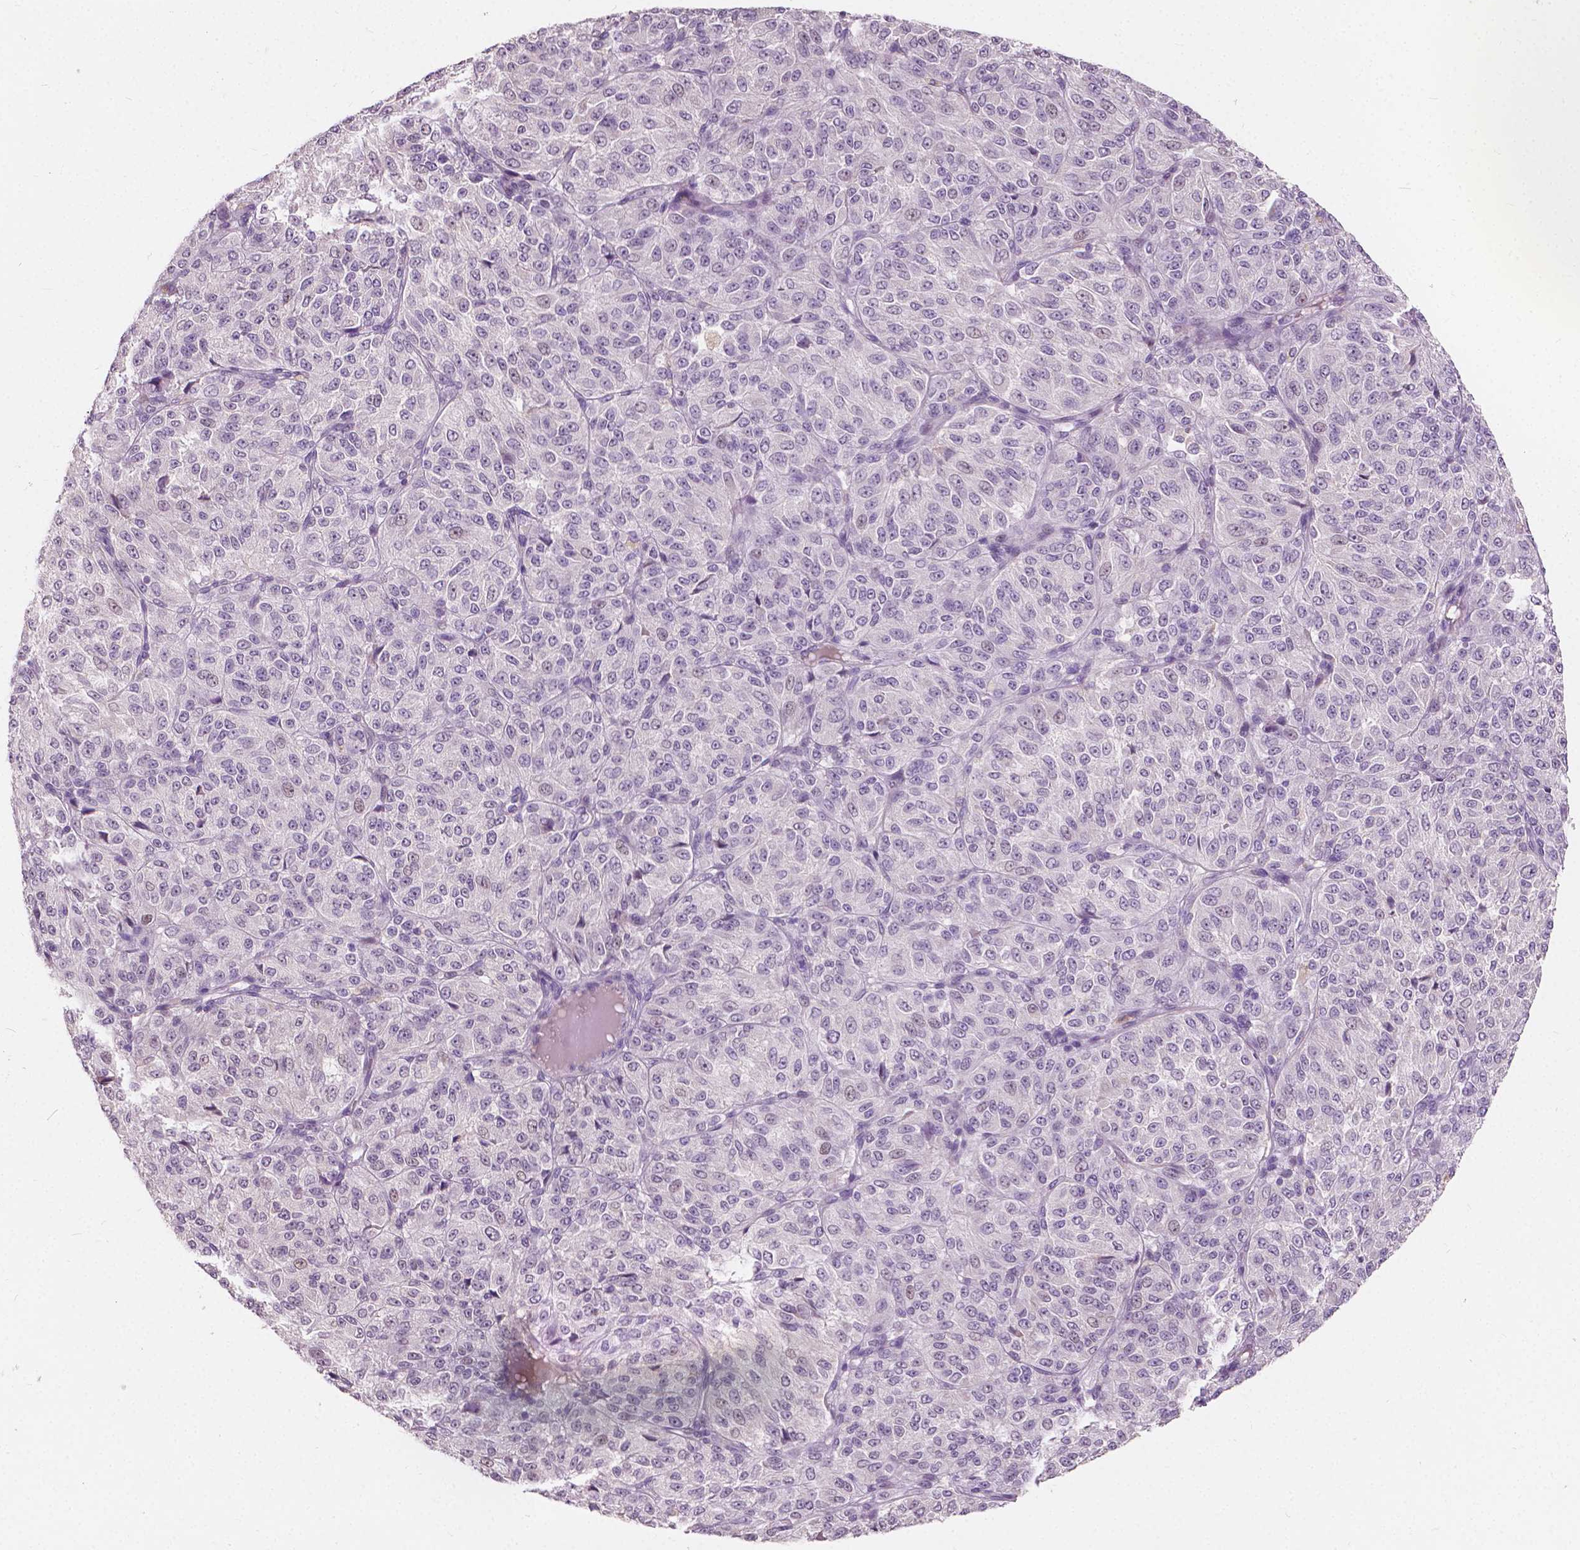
{"staining": {"intensity": "negative", "quantity": "none", "location": "none"}, "tissue": "melanoma", "cell_type": "Tumor cells", "image_type": "cancer", "snomed": [{"axis": "morphology", "description": "Malignant melanoma, Metastatic site"}, {"axis": "topography", "description": "Brain"}], "caption": "The photomicrograph displays no staining of tumor cells in melanoma. The staining was performed using DAB to visualize the protein expression in brown, while the nuclei were stained in blue with hematoxylin (Magnification: 20x).", "gene": "DLX6", "patient": {"sex": "female", "age": 56}}